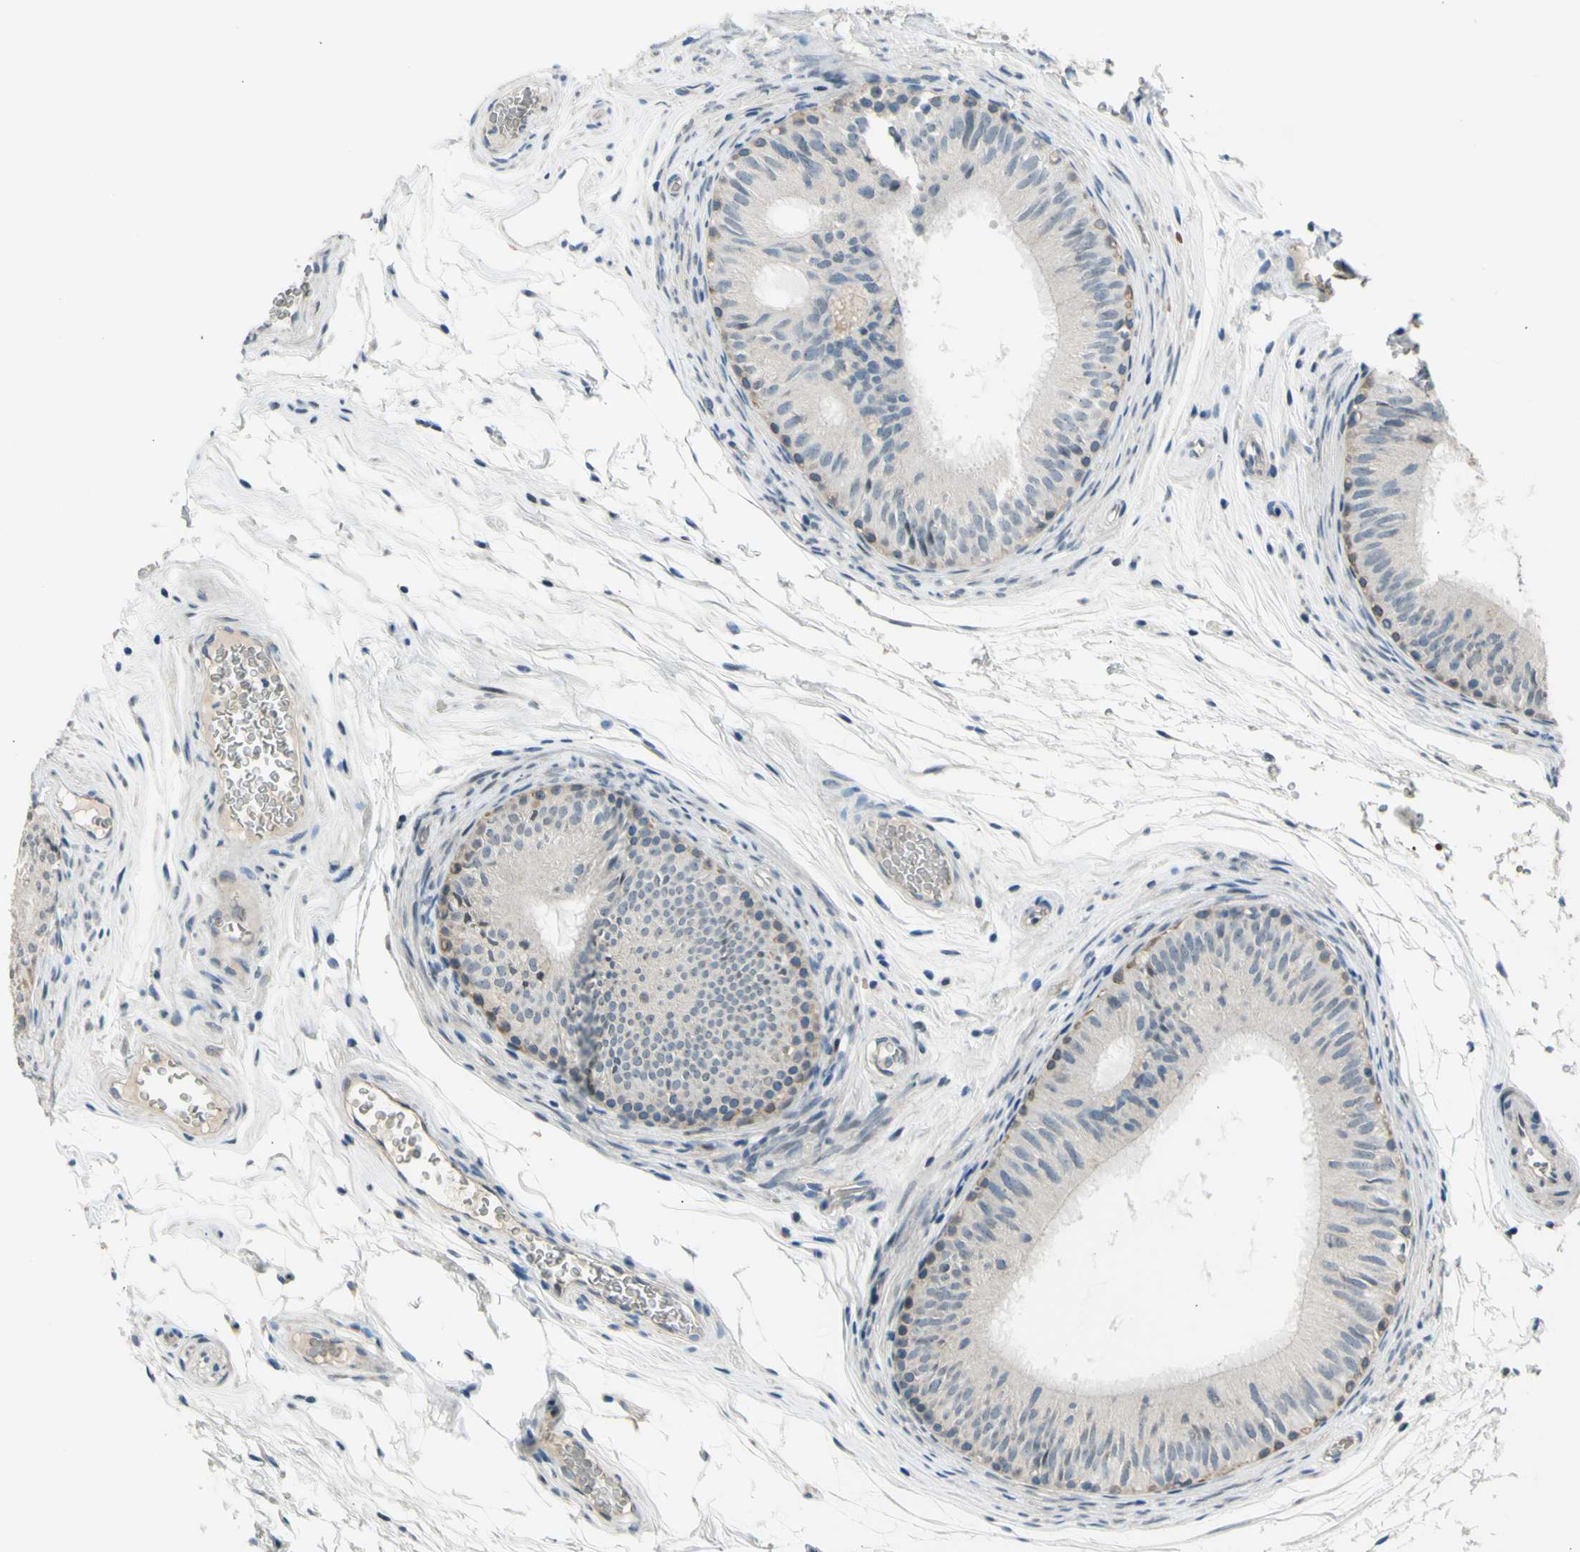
{"staining": {"intensity": "moderate", "quantity": "<25%", "location": "cytoplasmic/membranous"}, "tissue": "epididymis", "cell_type": "Glandular cells", "image_type": "normal", "snomed": [{"axis": "morphology", "description": "Normal tissue, NOS"}, {"axis": "topography", "description": "Epididymis"}], "caption": "DAB immunohistochemical staining of normal human epididymis displays moderate cytoplasmic/membranous protein staining in about <25% of glandular cells.", "gene": "ZNF184", "patient": {"sex": "male", "age": 36}}